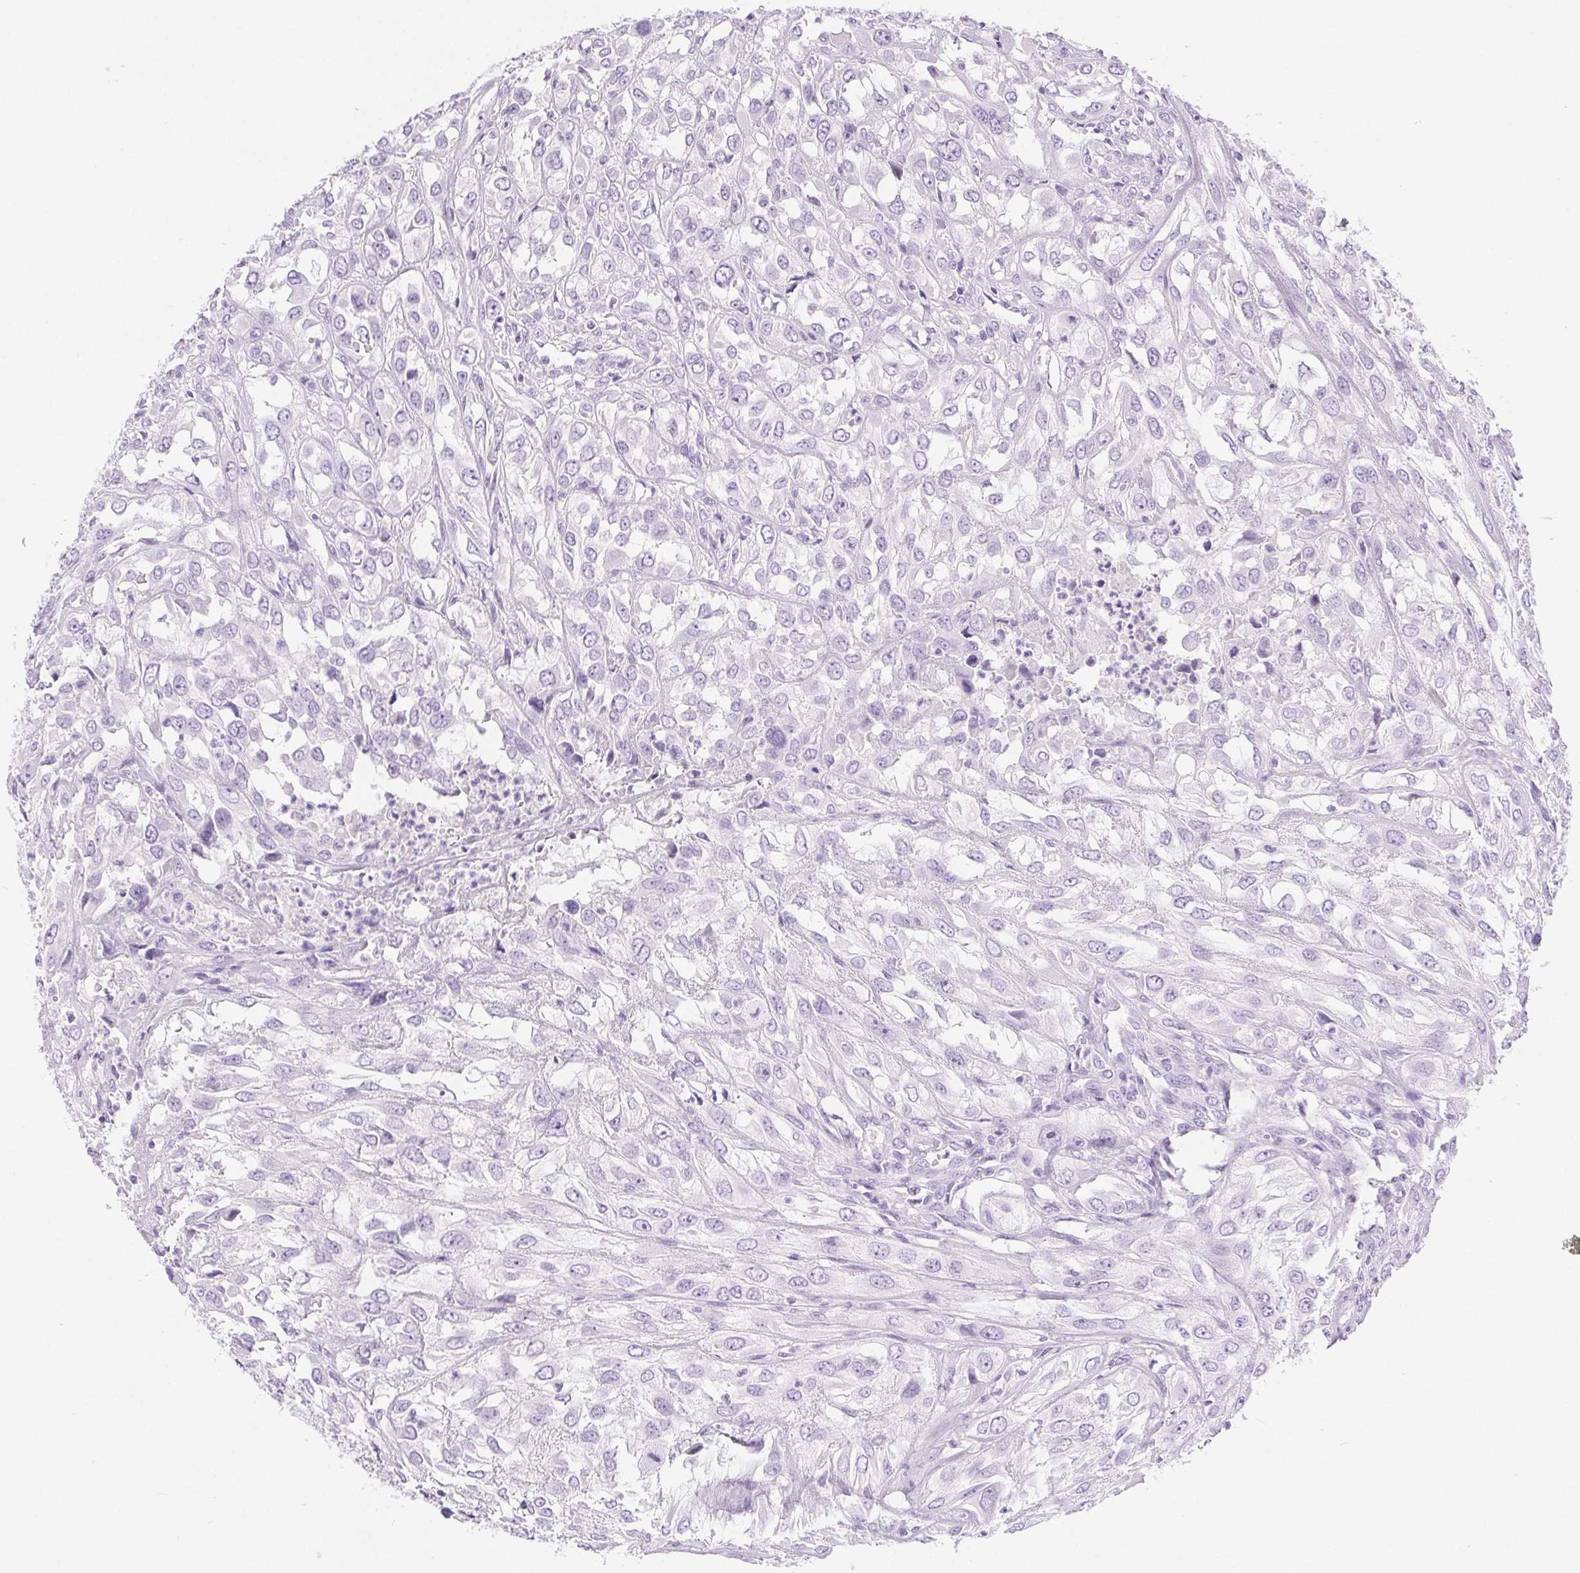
{"staining": {"intensity": "negative", "quantity": "none", "location": "none"}, "tissue": "urothelial cancer", "cell_type": "Tumor cells", "image_type": "cancer", "snomed": [{"axis": "morphology", "description": "Urothelial carcinoma, High grade"}, {"axis": "topography", "description": "Urinary bladder"}], "caption": "Immunohistochemistry photomicrograph of neoplastic tissue: human urothelial cancer stained with DAB displays no significant protein staining in tumor cells.", "gene": "CLDN16", "patient": {"sex": "male", "age": 67}}